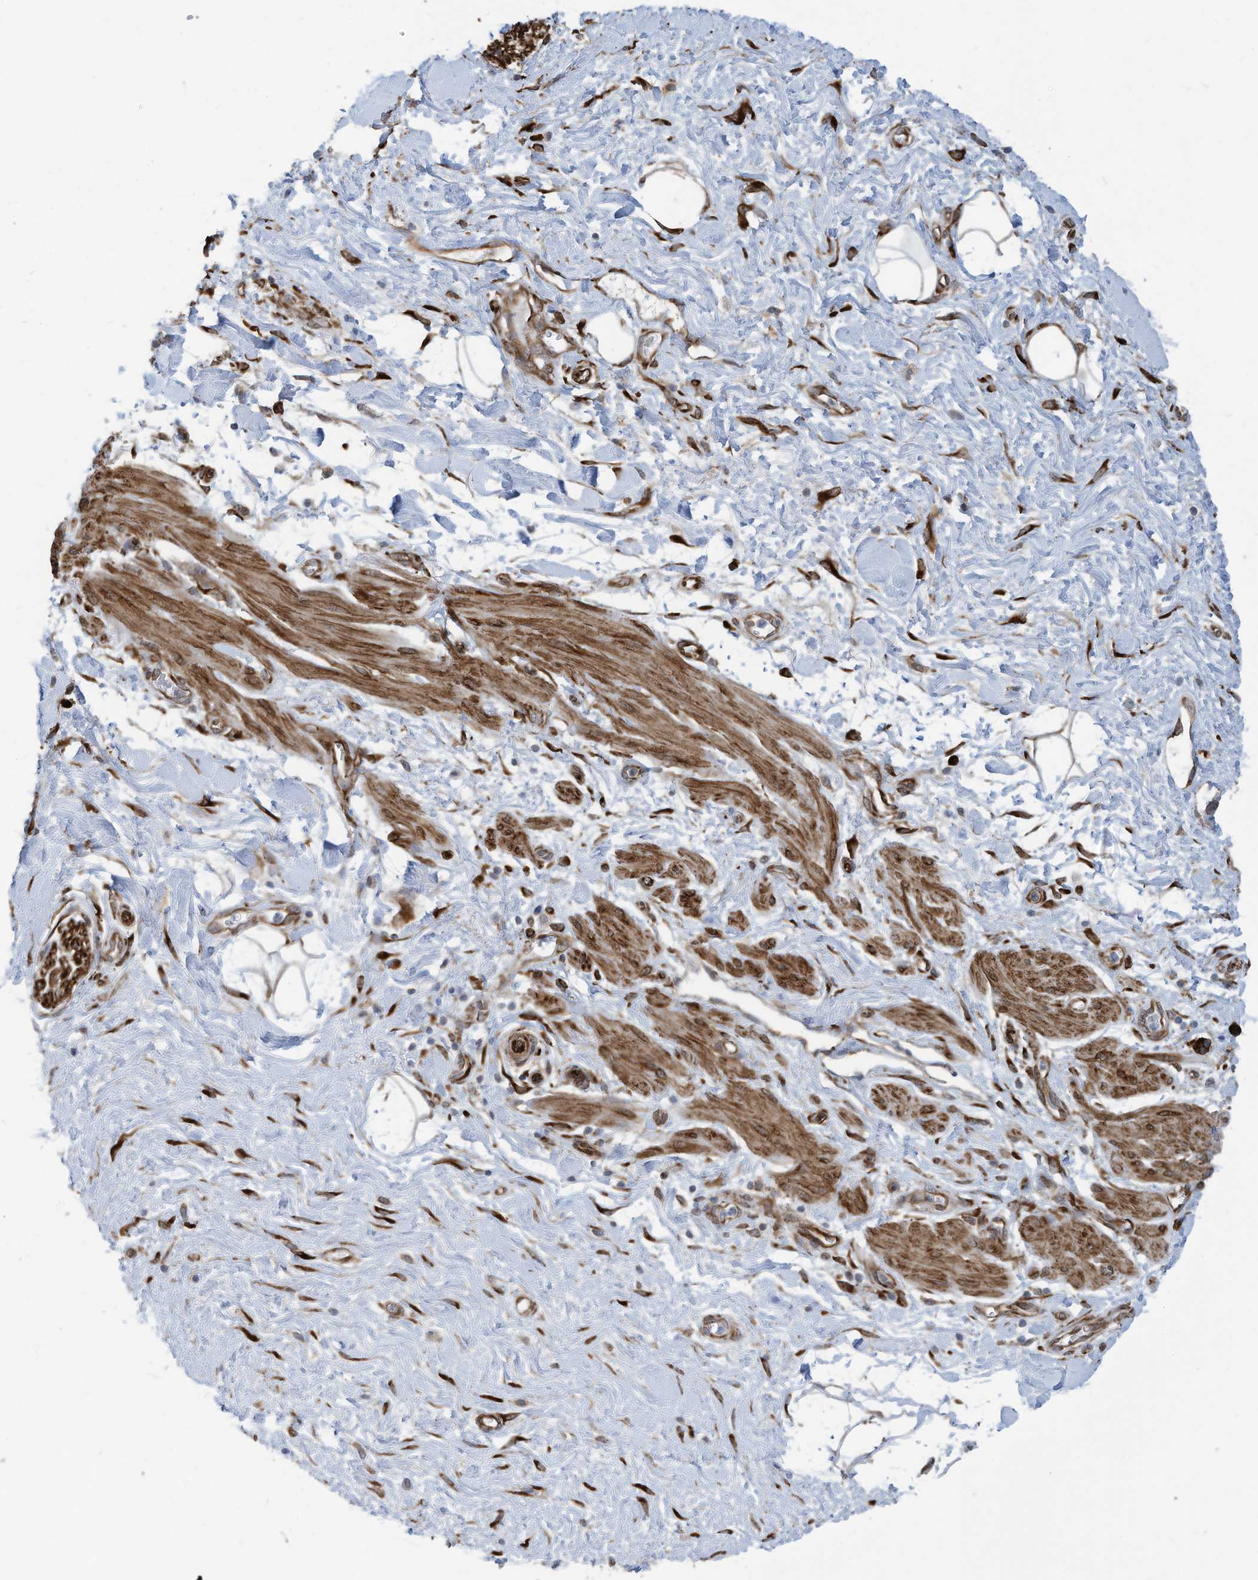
{"staining": {"intensity": "moderate", "quantity": ">75%", "location": "cytoplasmic/membranous"}, "tissue": "adipose tissue", "cell_type": "Adipocytes", "image_type": "normal", "snomed": [{"axis": "morphology", "description": "Normal tissue, NOS"}, {"axis": "morphology", "description": "Adenocarcinoma, NOS"}, {"axis": "topography", "description": "Pancreas"}, {"axis": "topography", "description": "Peripheral nerve tissue"}], "caption": "Approximately >75% of adipocytes in unremarkable human adipose tissue exhibit moderate cytoplasmic/membranous protein positivity as visualized by brown immunohistochemical staining.", "gene": "ZBTB45", "patient": {"sex": "male", "age": 59}}